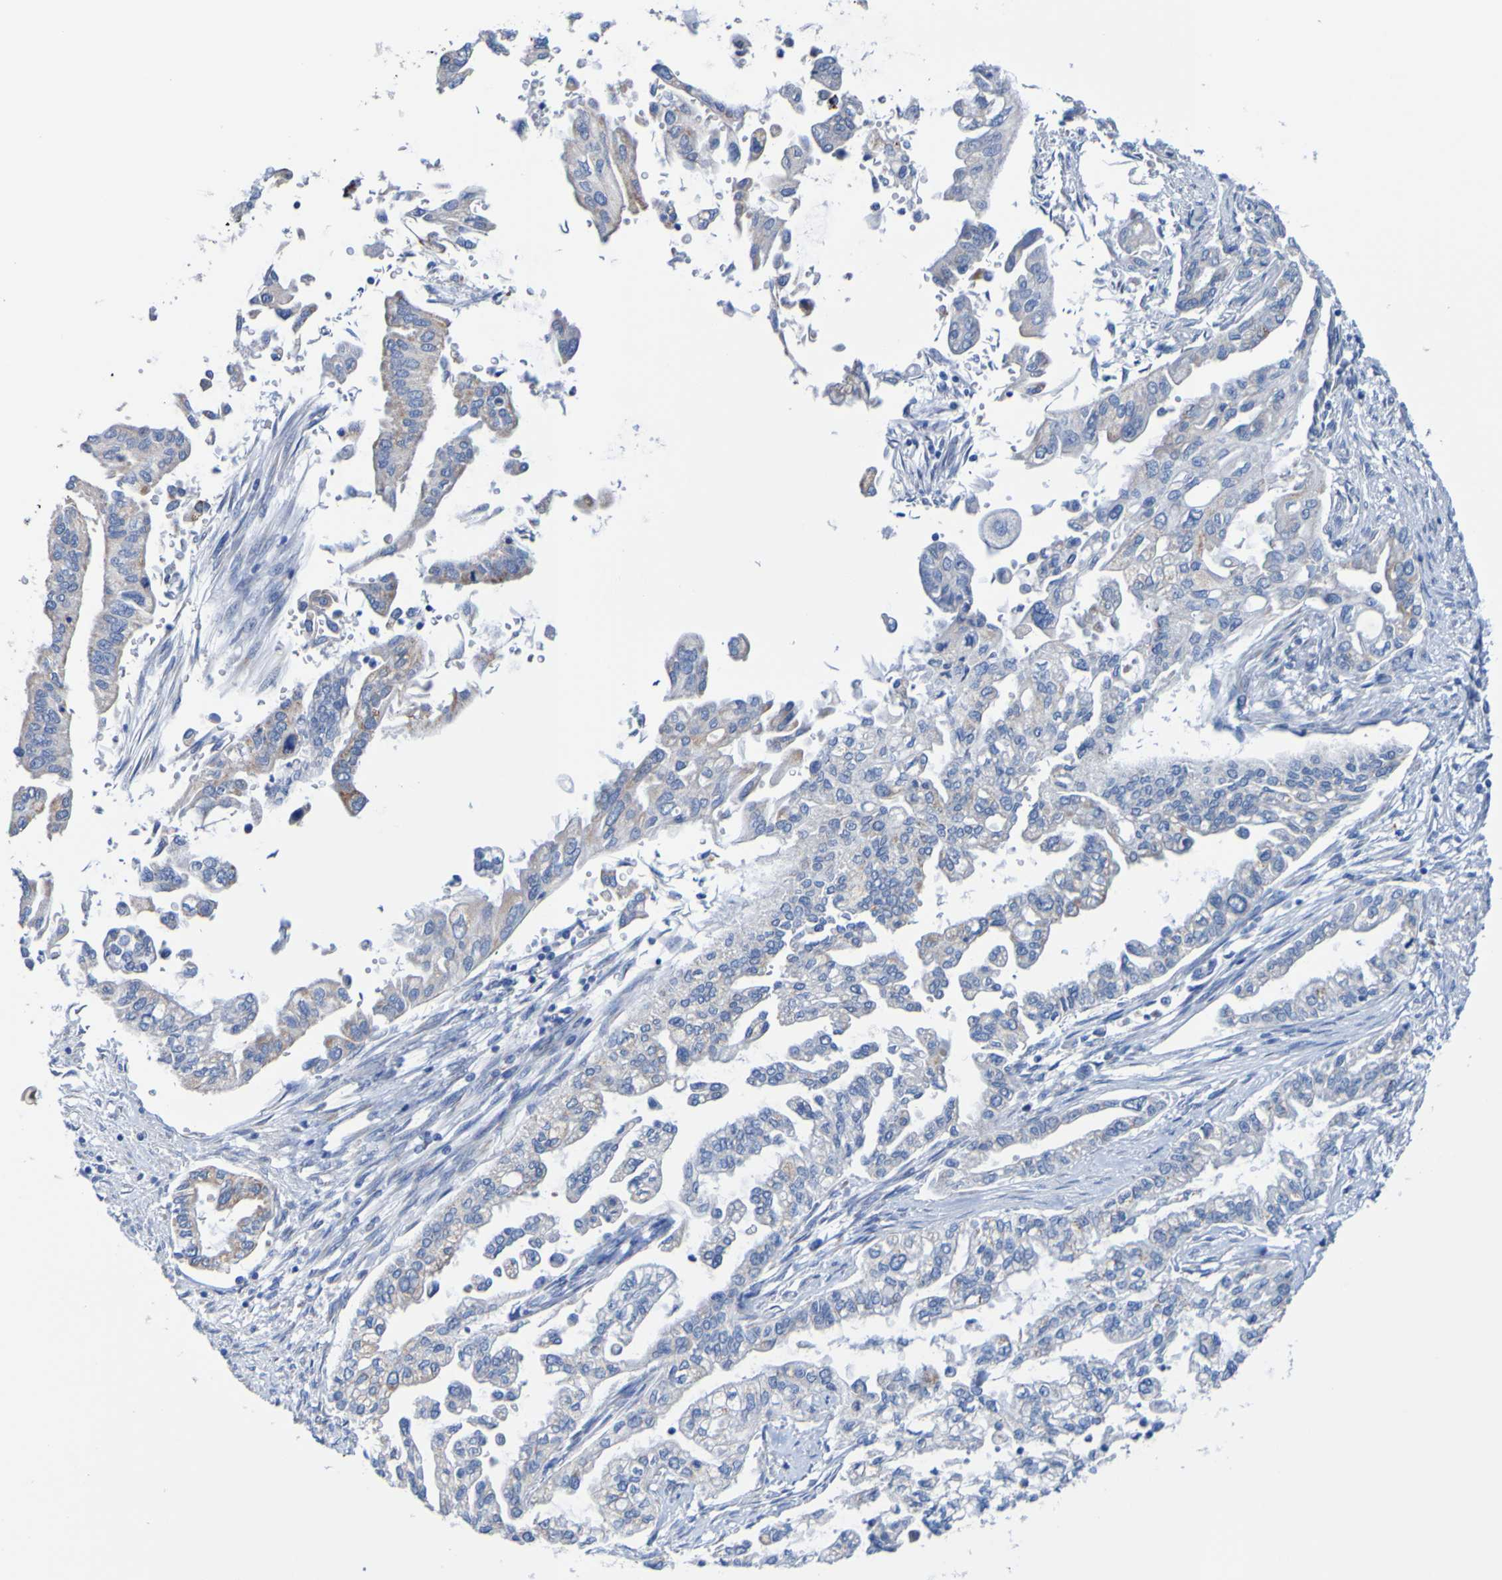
{"staining": {"intensity": "weak", "quantity": "<25%", "location": "cytoplasmic/membranous"}, "tissue": "pancreatic cancer", "cell_type": "Tumor cells", "image_type": "cancer", "snomed": [{"axis": "morphology", "description": "Normal tissue, NOS"}, {"axis": "topography", "description": "Pancreas"}], "caption": "This is a histopathology image of IHC staining of pancreatic cancer, which shows no expression in tumor cells.", "gene": "ACMSD", "patient": {"sex": "male", "age": 42}}